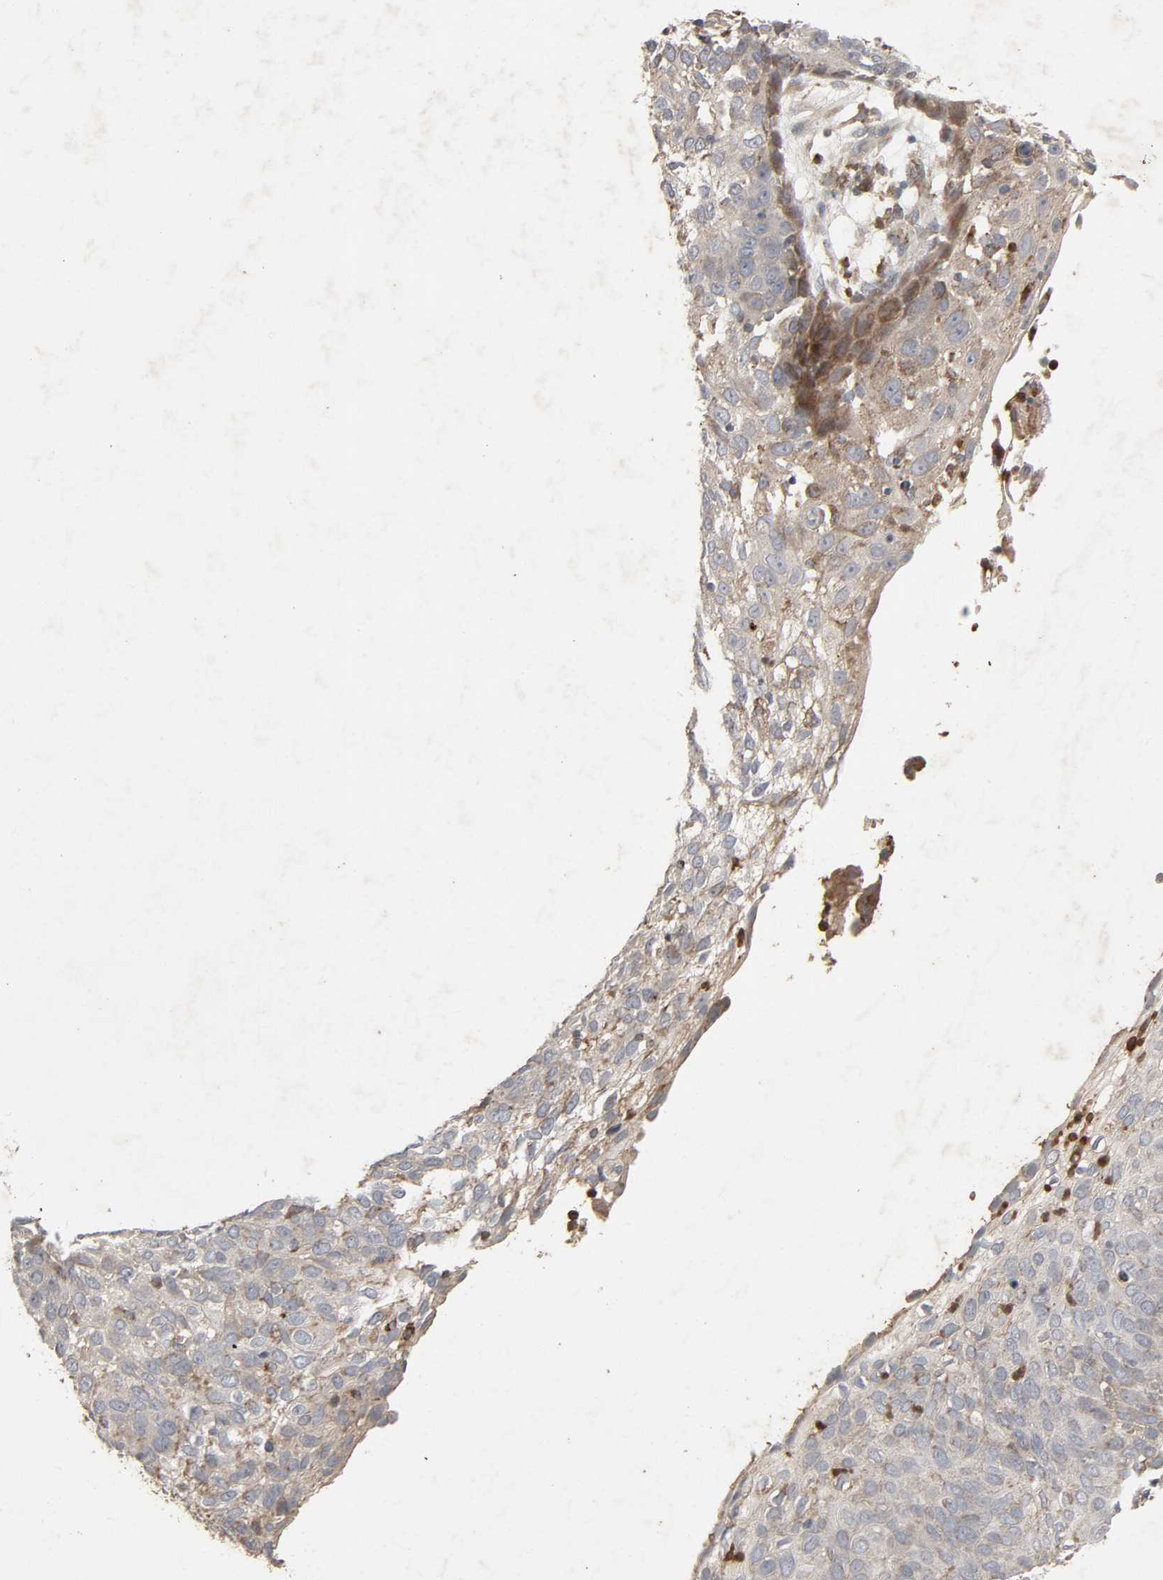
{"staining": {"intensity": "weak", "quantity": "25%-75%", "location": "cytoplasmic/membranous"}, "tissue": "skin cancer", "cell_type": "Tumor cells", "image_type": "cancer", "snomed": [{"axis": "morphology", "description": "Squamous cell carcinoma, NOS"}, {"axis": "topography", "description": "Skin"}], "caption": "A photomicrograph showing weak cytoplasmic/membranous positivity in approximately 25%-75% of tumor cells in squamous cell carcinoma (skin), as visualized by brown immunohistochemical staining.", "gene": "ADCY4", "patient": {"sex": "male", "age": 87}}